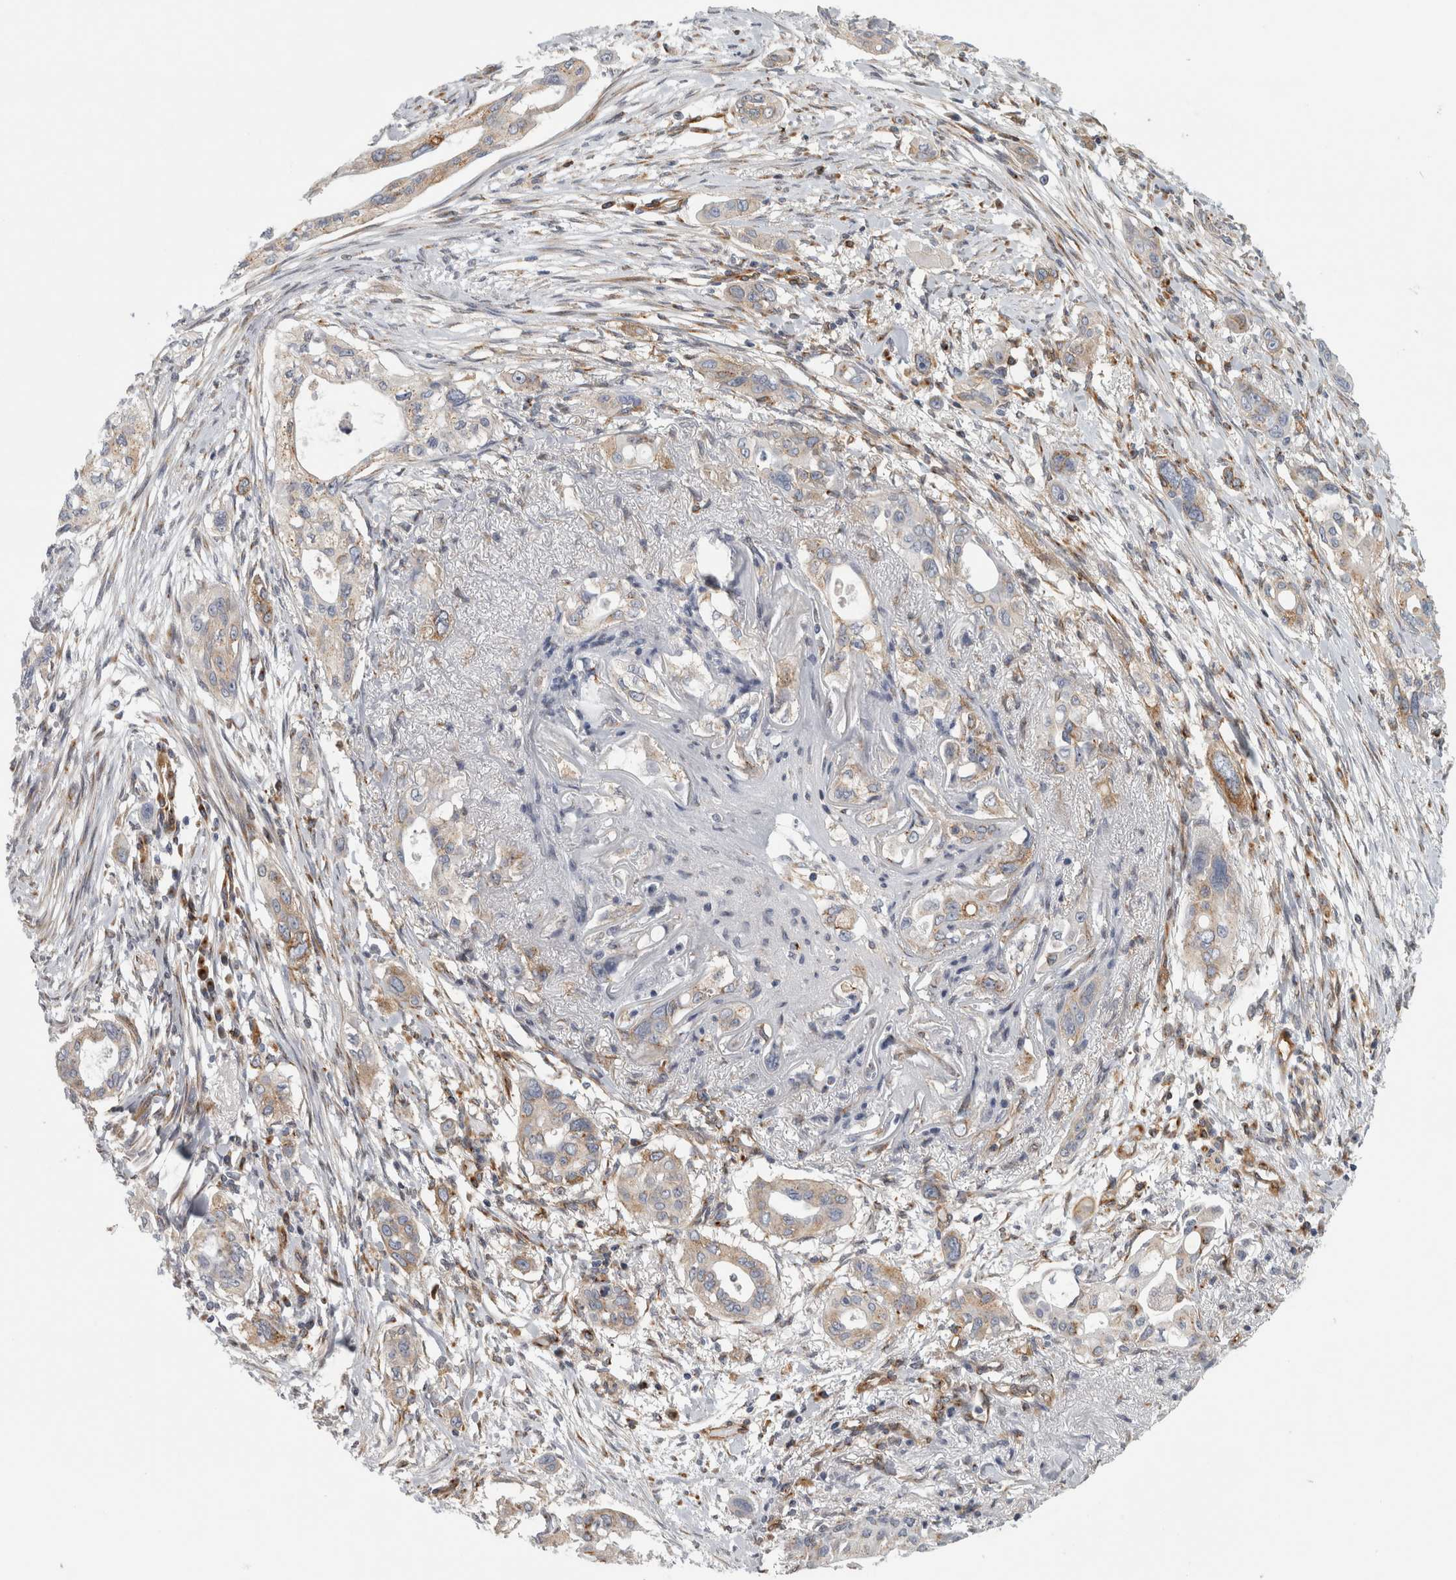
{"staining": {"intensity": "weak", "quantity": "<25%", "location": "cytoplasmic/membranous"}, "tissue": "pancreatic cancer", "cell_type": "Tumor cells", "image_type": "cancer", "snomed": [{"axis": "morphology", "description": "Adenocarcinoma, NOS"}, {"axis": "topography", "description": "Pancreas"}], "caption": "Protein analysis of pancreatic adenocarcinoma reveals no significant positivity in tumor cells.", "gene": "PEX6", "patient": {"sex": "female", "age": 60}}